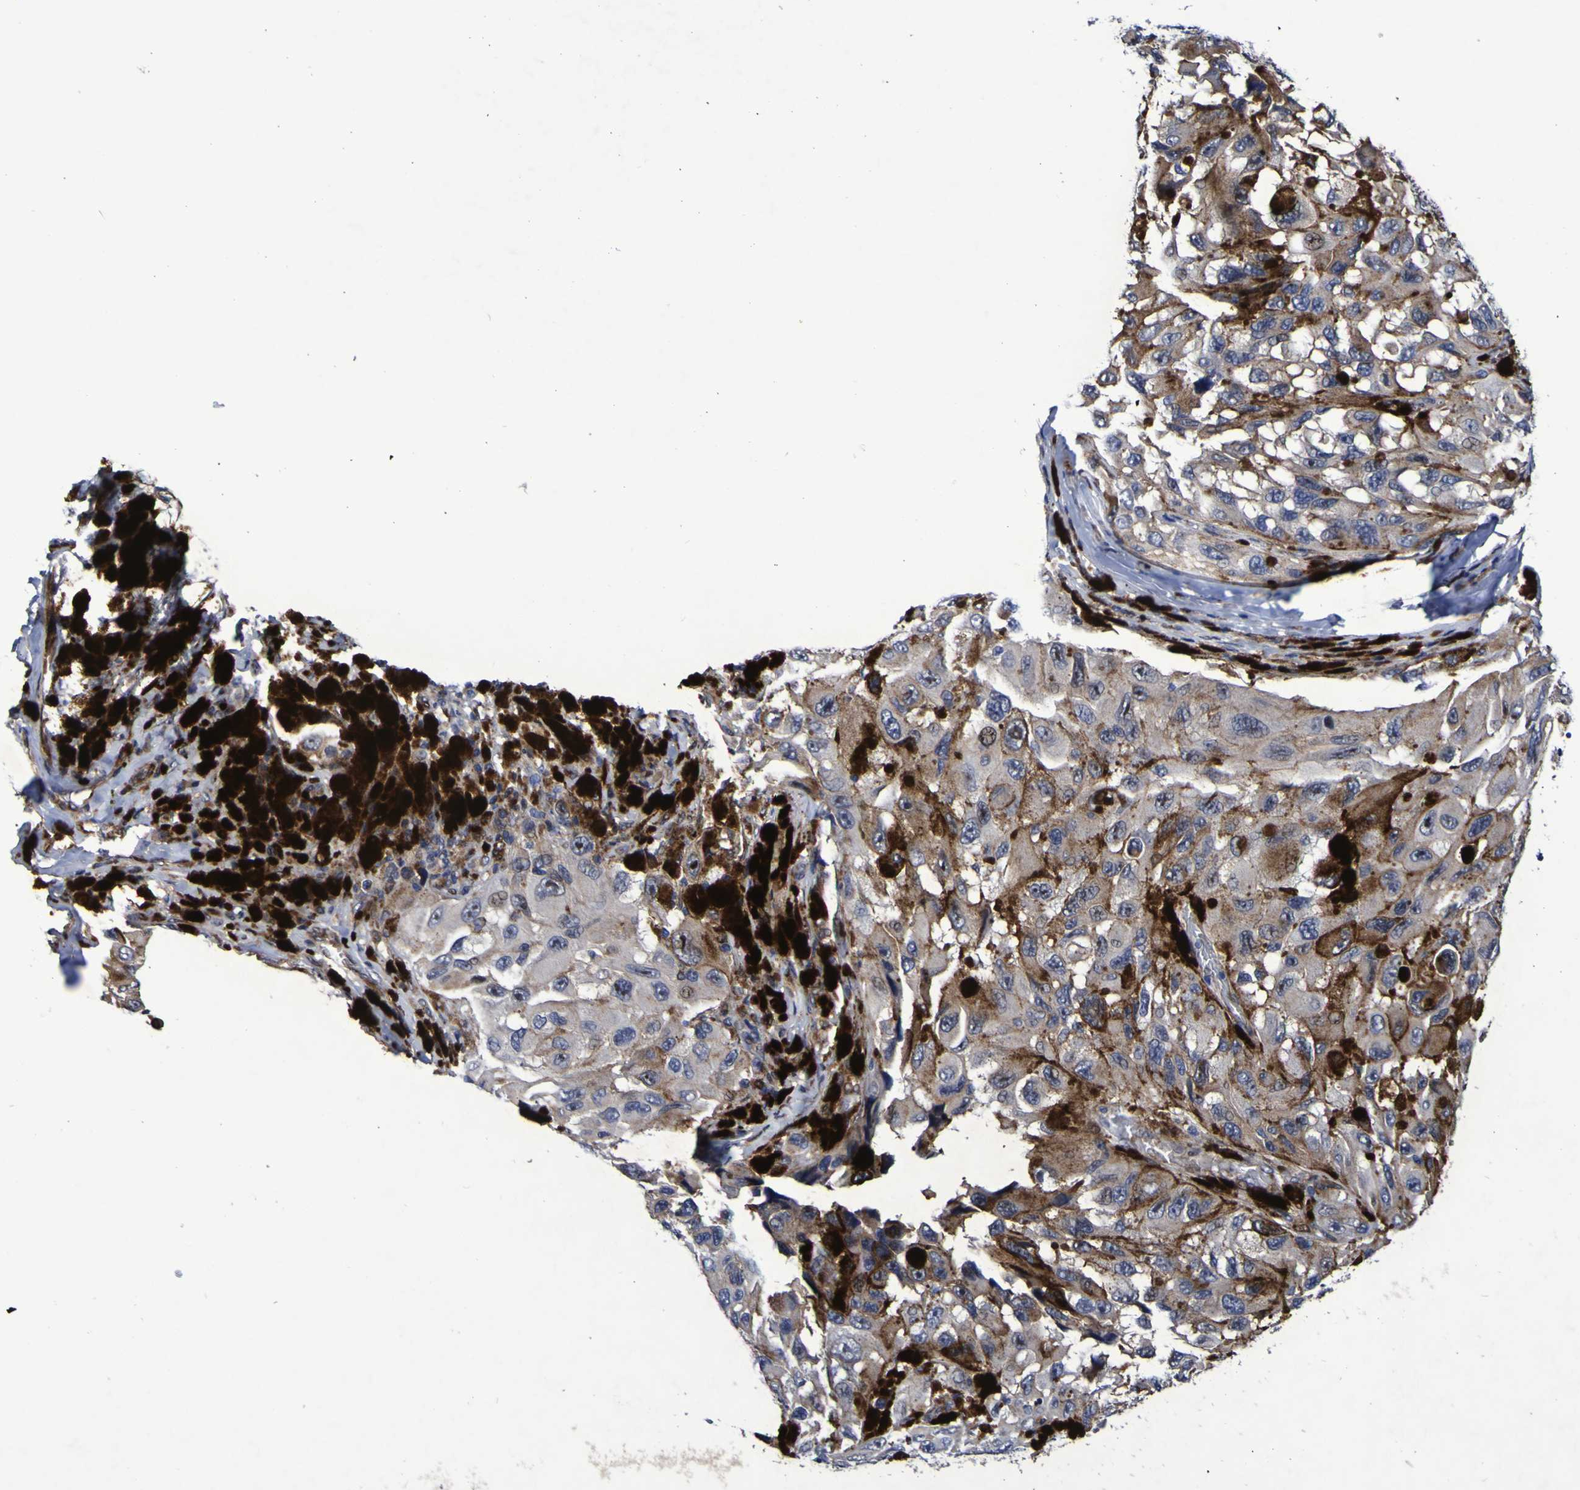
{"staining": {"intensity": "moderate", "quantity": ">75%", "location": "cytoplasmic/membranous,nuclear"}, "tissue": "melanoma", "cell_type": "Tumor cells", "image_type": "cancer", "snomed": [{"axis": "morphology", "description": "Malignant melanoma, NOS"}, {"axis": "topography", "description": "Skin"}], "caption": "Malignant melanoma stained for a protein (brown) shows moderate cytoplasmic/membranous and nuclear positive positivity in about >75% of tumor cells.", "gene": "MGLL", "patient": {"sex": "female", "age": 73}}